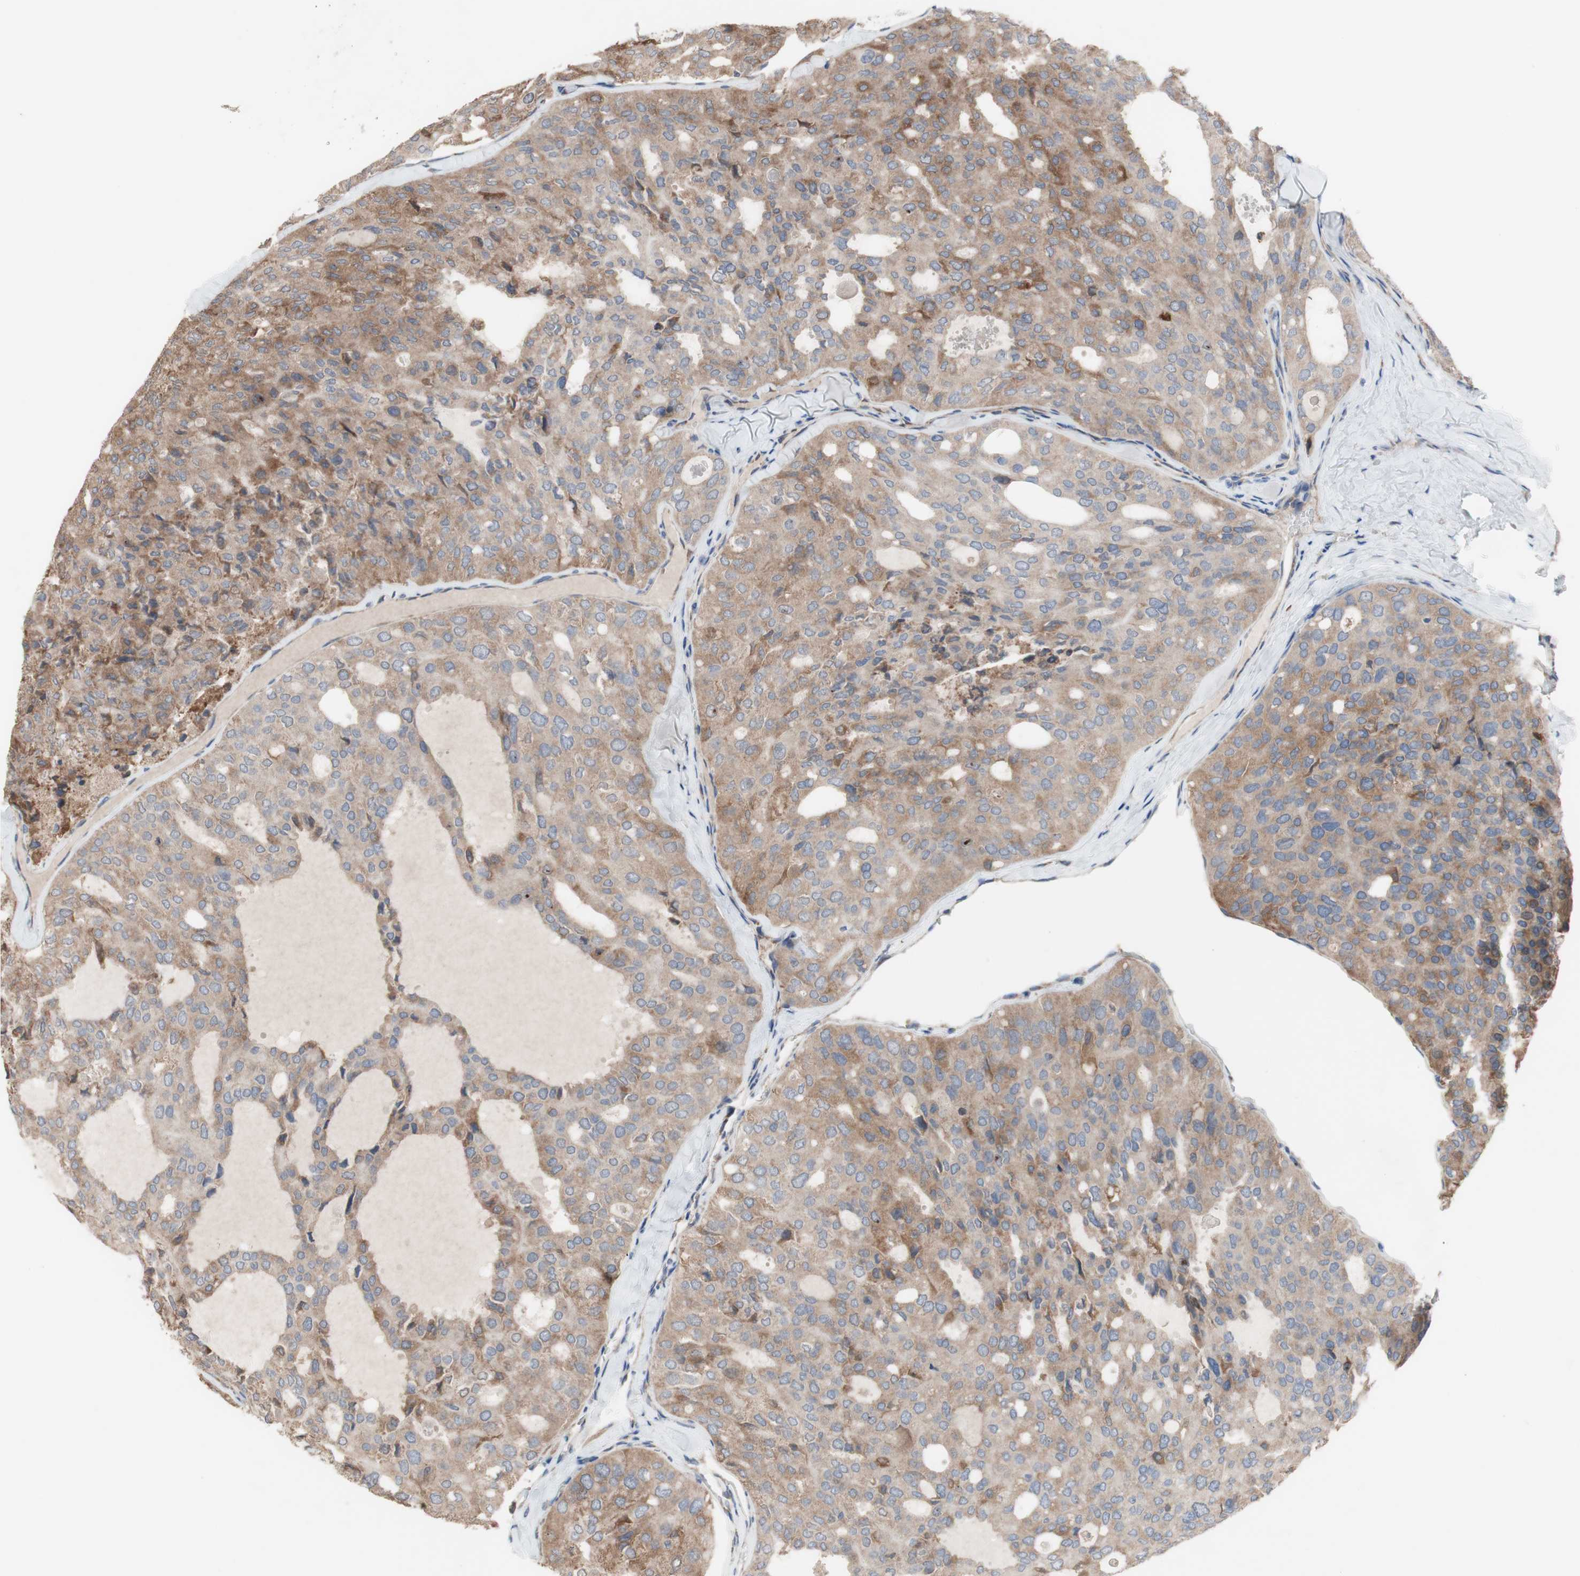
{"staining": {"intensity": "moderate", "quantity": ">75%", "location": "cytoplasmic/membranous"}, "tissue": "thyroid cancer", "cell_type": "Tumor cells", "image_type": "cancer", "snomed": [{"axis": "morphology", "description": "Follicular adenoma carcinoma, NOS"}, {"axis": "topography", "description": "Thyroid gland"}], "caption": "Thyroid cancer (follicular adenoma carcinoma) stained with IHC reveals moderate cytoplasmic/membranous staining in approximately >75% of tumor cells. Using DAB (brown) and hematoxylin (blue) stains, captured at high magnification using brightfield microscopy.", "gene": "TTC14", "patient": {"sex": "male", "age": 75}}